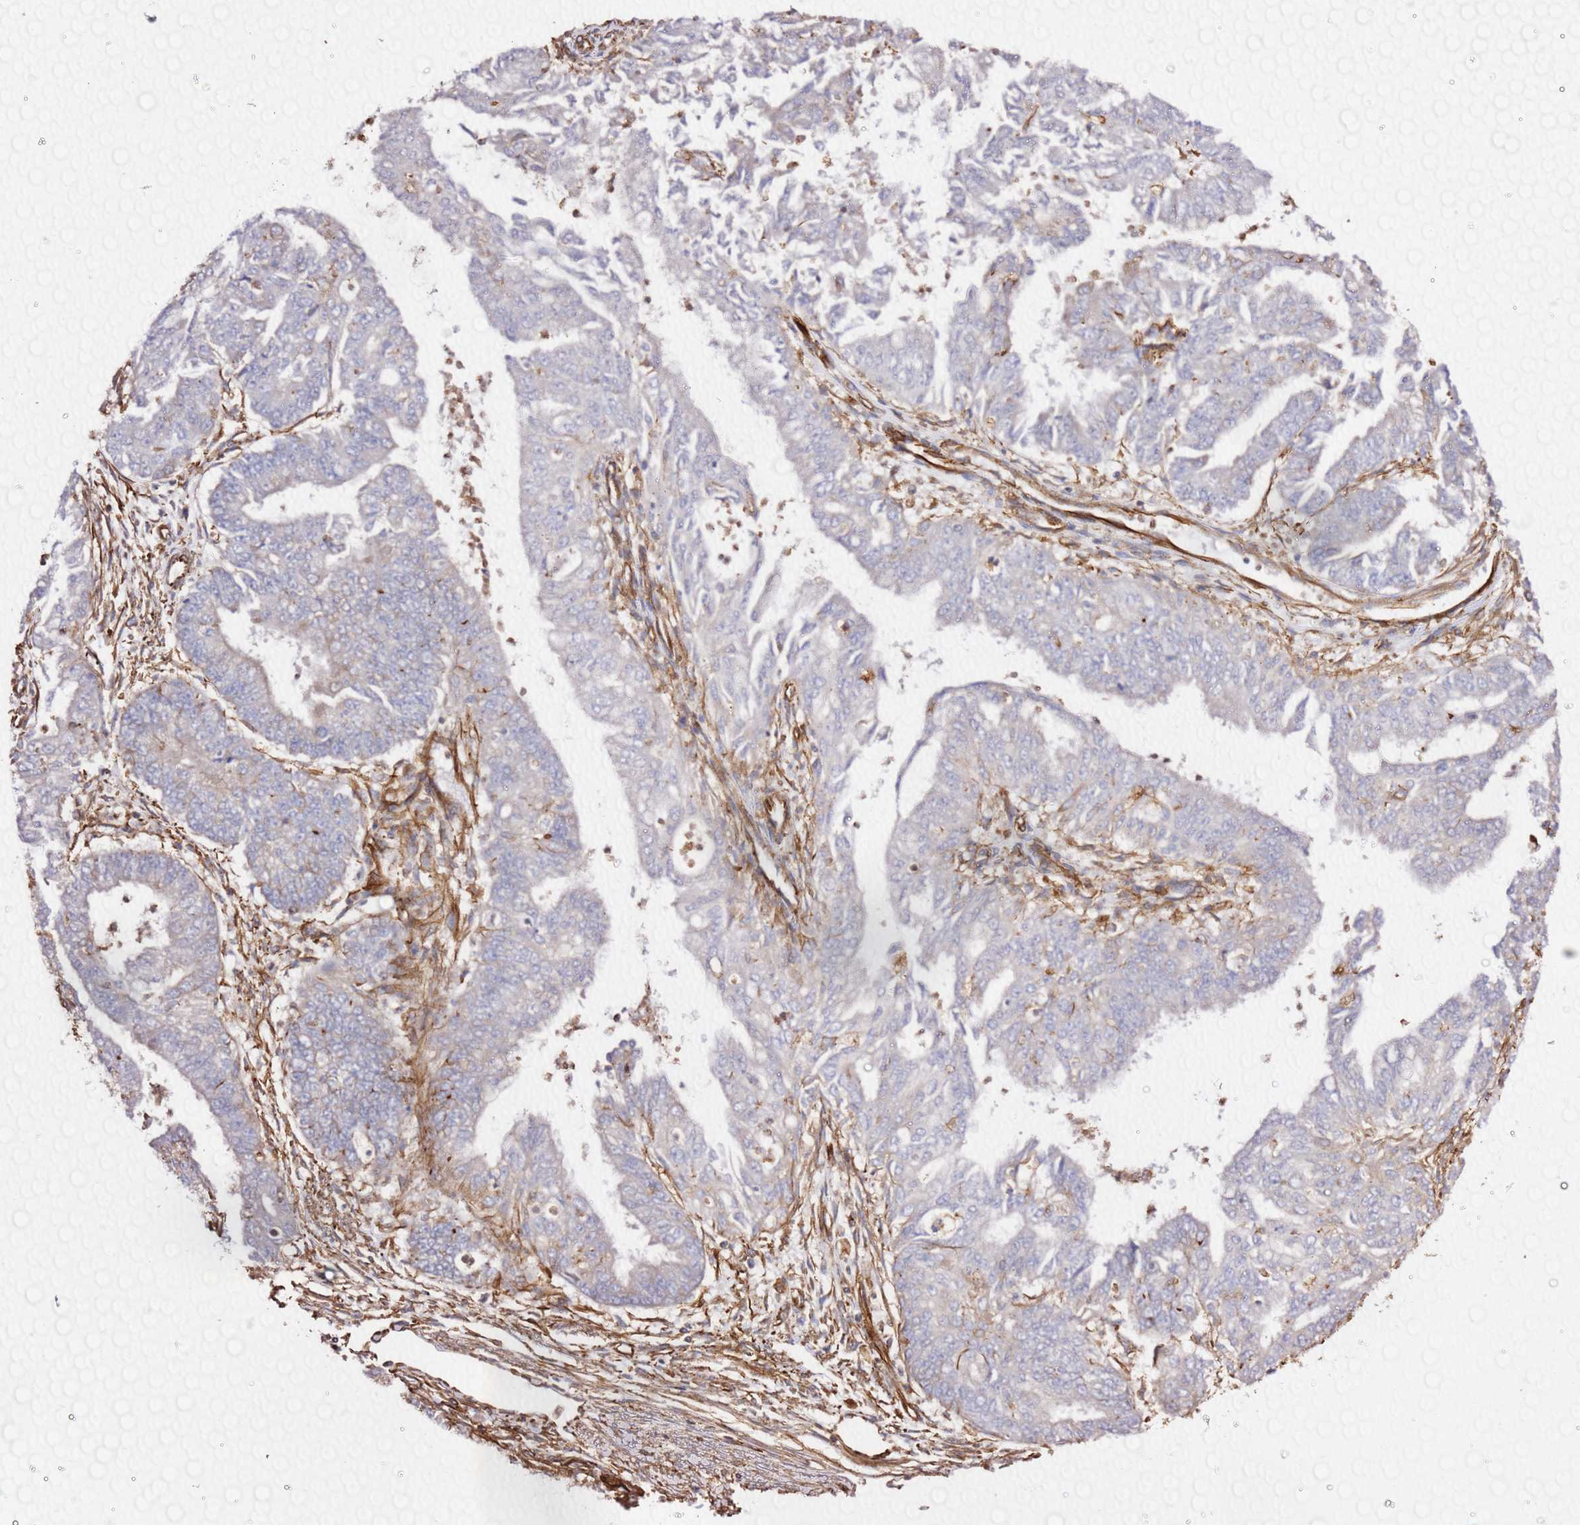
{"staining": {"intensity": "weak", "quantity": "<25%", "location": "cytoplasmic/membranous"}, "tissue": "endometrial cancer", "cell_type": "Tumor cells", "image_type": "cancer", "snomed": [{"axis": "morphology", "description": "Adenocarcinoma, NOS"}, {"axis": "topography", "description": "Endometrium"}], "caption": "A micrograph of endometrial cancer (adenocarcinoma) stained for a protein displays no brown staining in tumor cells. (Brightfield microscopy of DAB (3,3'-diaminobenzidine) IHC at high magnification).", "gene": "MRGPRE", "patient": {"sex": "female", "age": 73}}